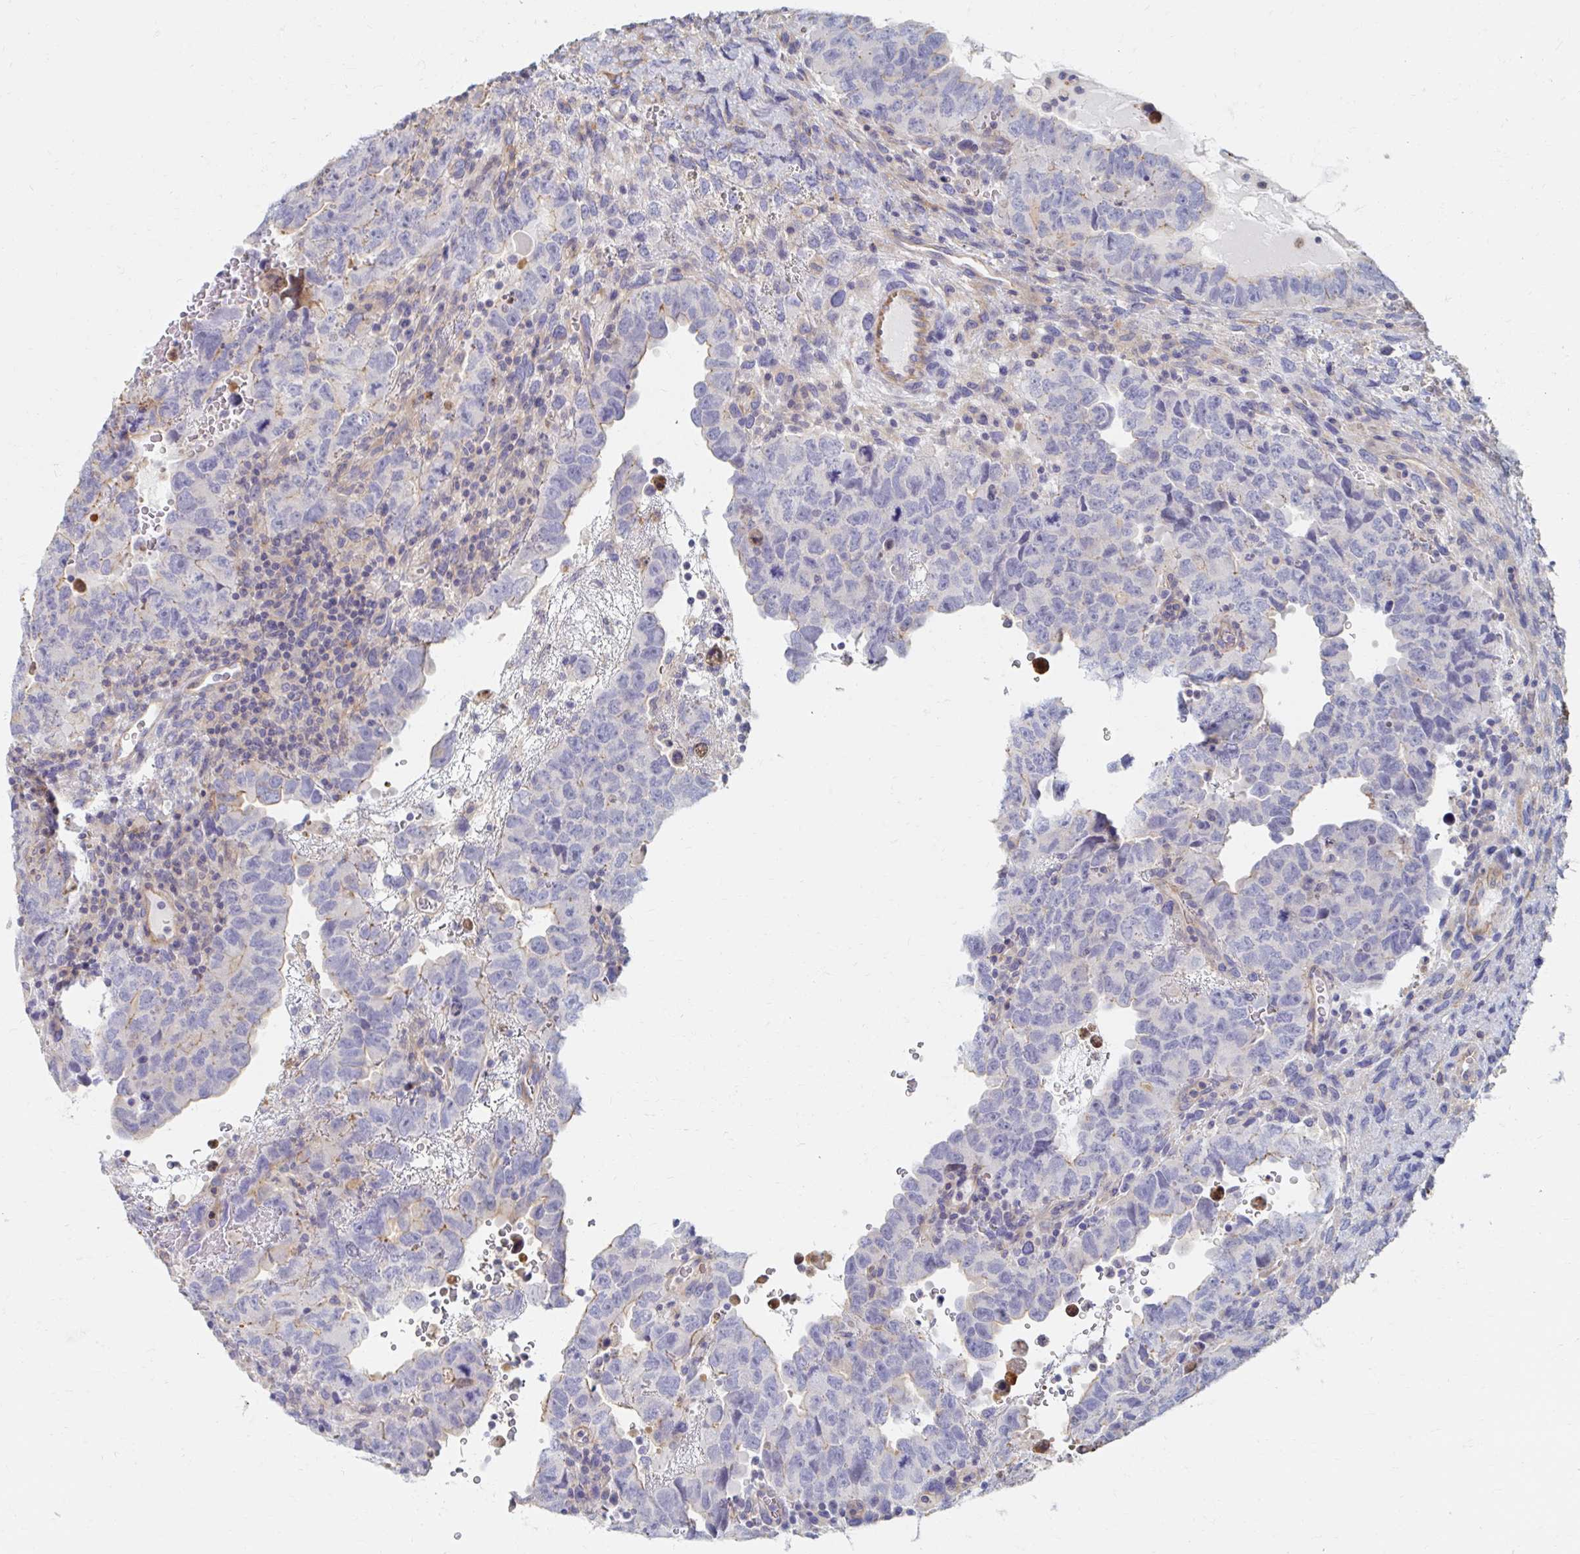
{"staining": {"intensity": "negative", "quantity": "none", "location": "none"}, "tissue": "testis cancer", "cell_type": "Tumor cells", "image_type": "cancer", "snomed": [{"axis": "morphology", "description": "Carcinoma, Embryonal, NOS"}, {"axis": "topography", "description": "Testis"}], "caption": "There is no significant expression in tumor cells of testis cancer (embryonal carcinoma).", "gene": "MYLK2", "patient": {"sex": "male", "age": 24}}